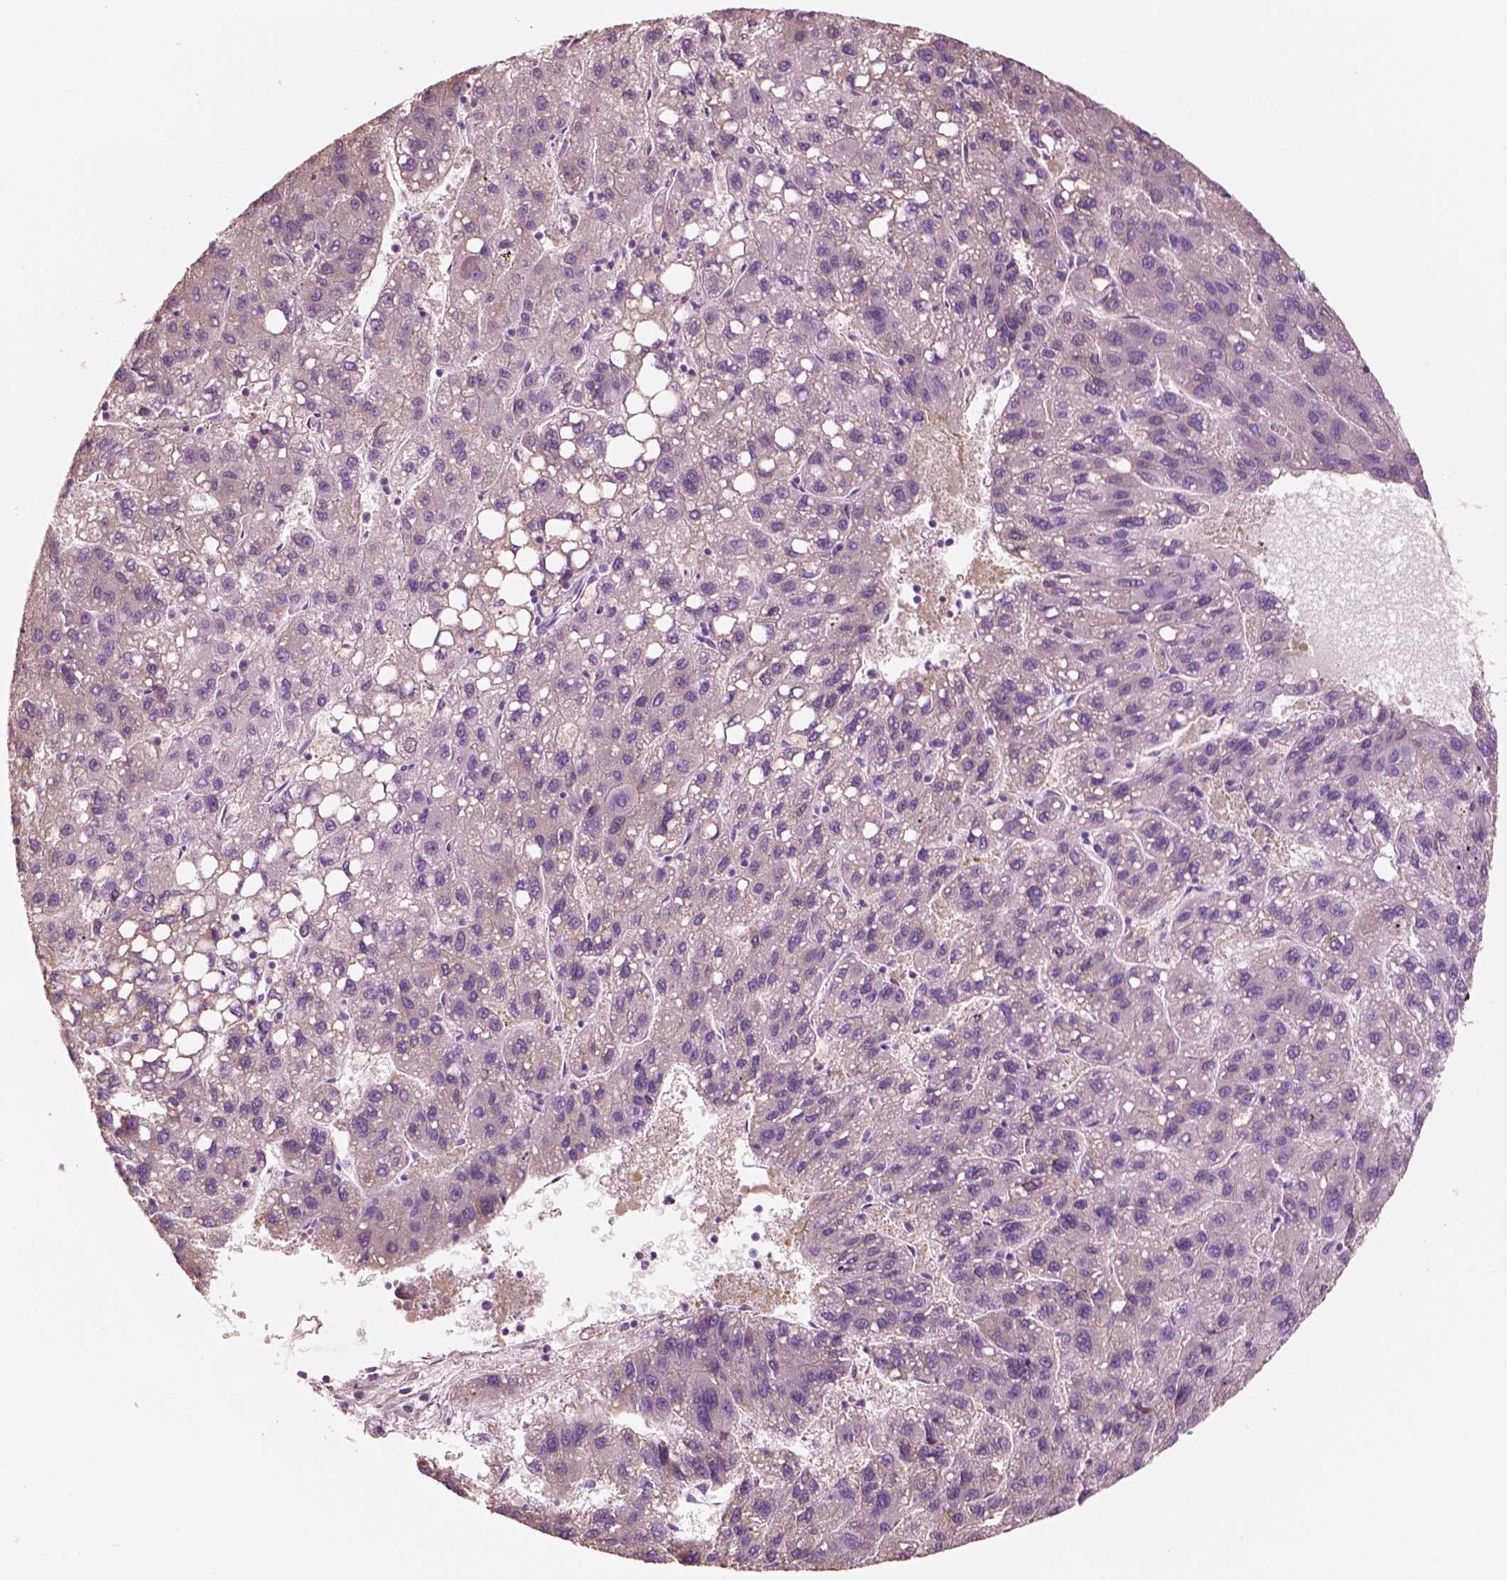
{"staining": {"intensity": "negative", "quantity": "none", "location": "none"}, "tissue": "liver cancer", "cell_type": "Tumor cells", "image_type": "cancer", "snomed": [{"axis": "morphology", "description": "Carcinoma, Hepatocellular, NOS"}, {"axis": "topography", "description": "Liver"}], "caption": "High magnification brightfield microscopy of liver hepatocellular carcinoma stained with DAB (3,3'-diaminobenzidine) (brown) and counterstained with hematoxylin (blue): tumor cells show no significant staining.", "gene": "PNOC", "patient": {"sex": "female", "age": 82}}